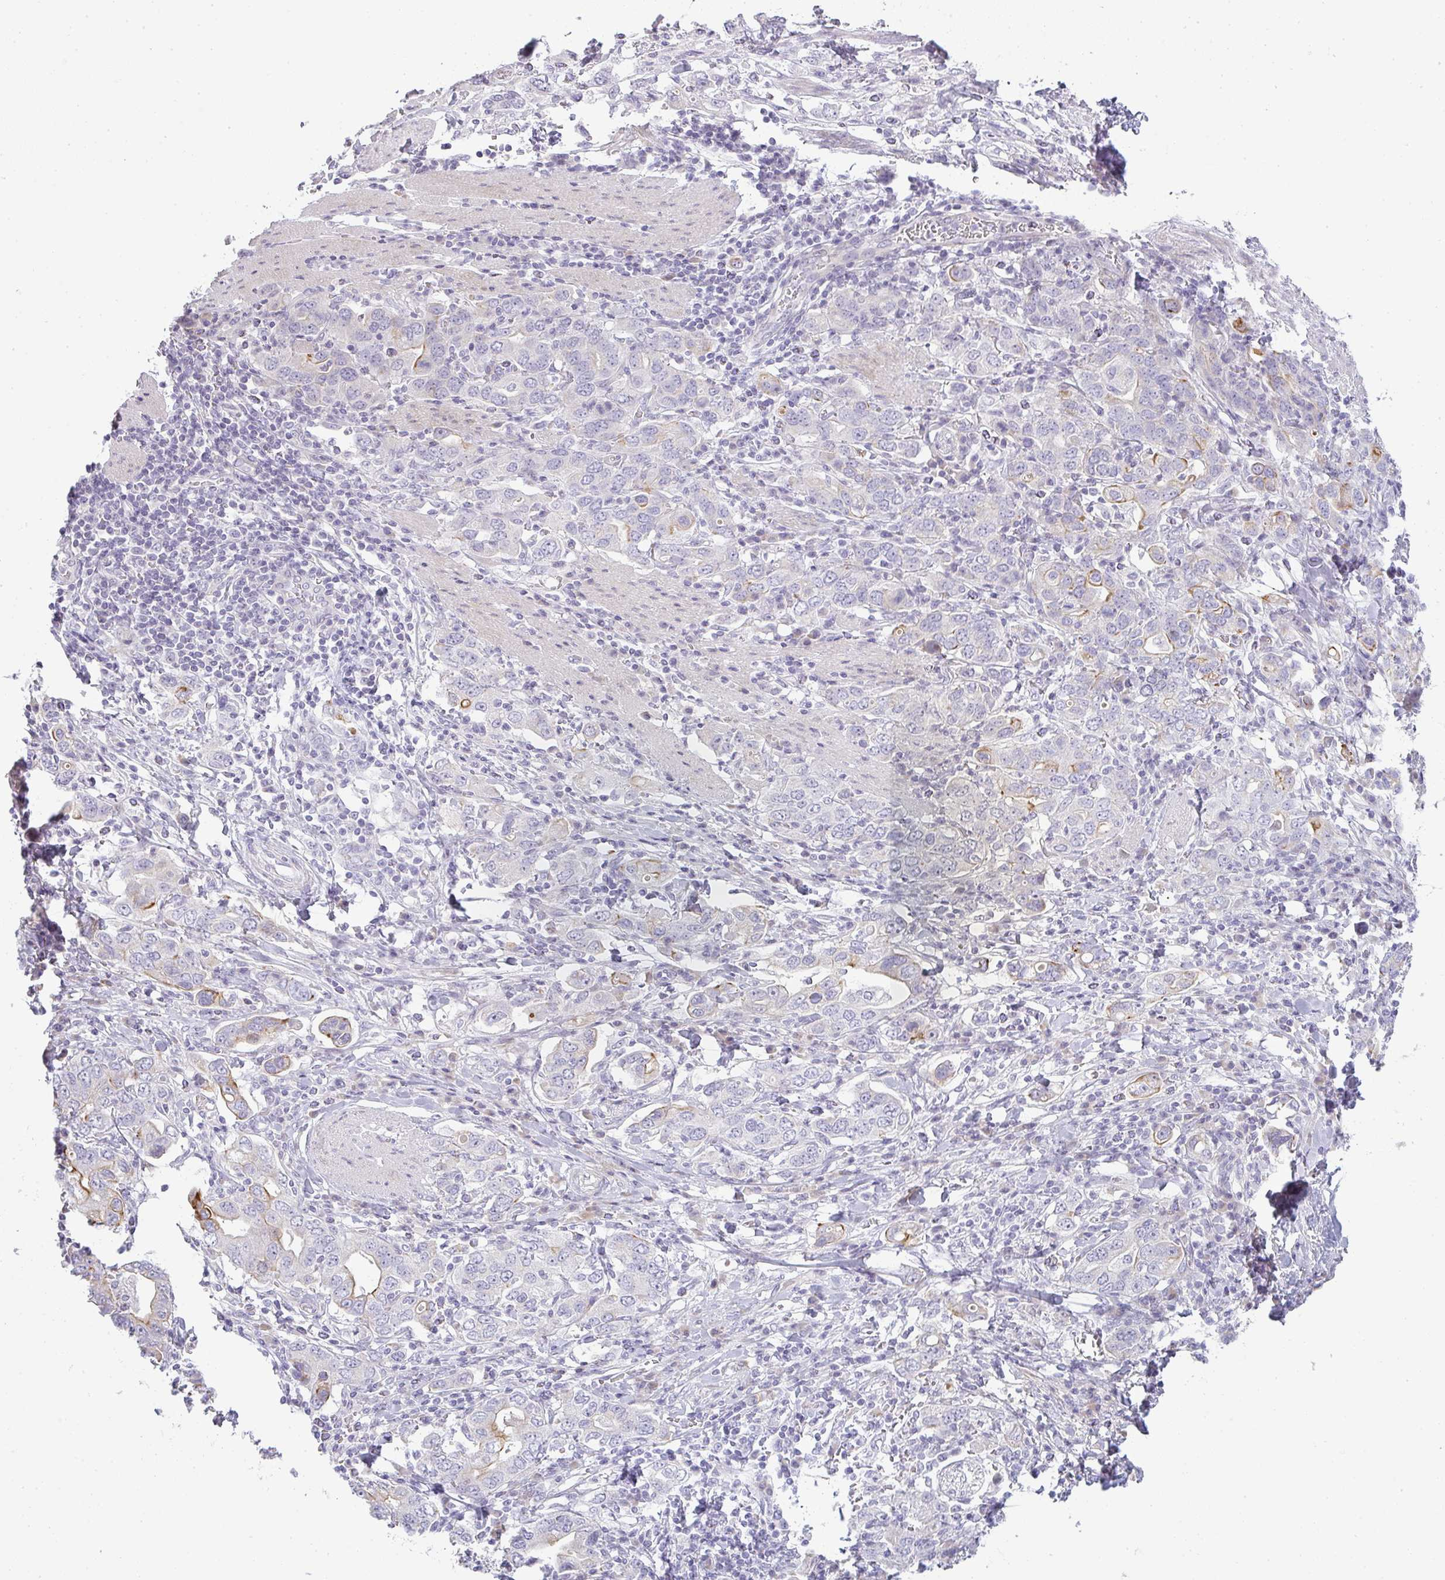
{"staining": {"intensity": "moderate", "quantity": "<25%", "location": "cytoplasmic/membranous"}, "tissue": "stomach cancer", "cell_type": "Tumor cells", "image_type": "cancer", "snomed": [{"axis": "morphology", "description": "Adenocarcinoma, NOS"}, {"axis": "topography", "description": "Stomach, upper"}, {"axis": "topography", "description": "Stomach"}], "caption": "There is low levels of moderate cytoplasmic/membranous positivity in tumor cells of stomach adenocarcinoma, as demonstrated by immunohistochemical staining (brown color).", "gene": "SIRPB2", "patient": {"sex": "male", "age": 62}}